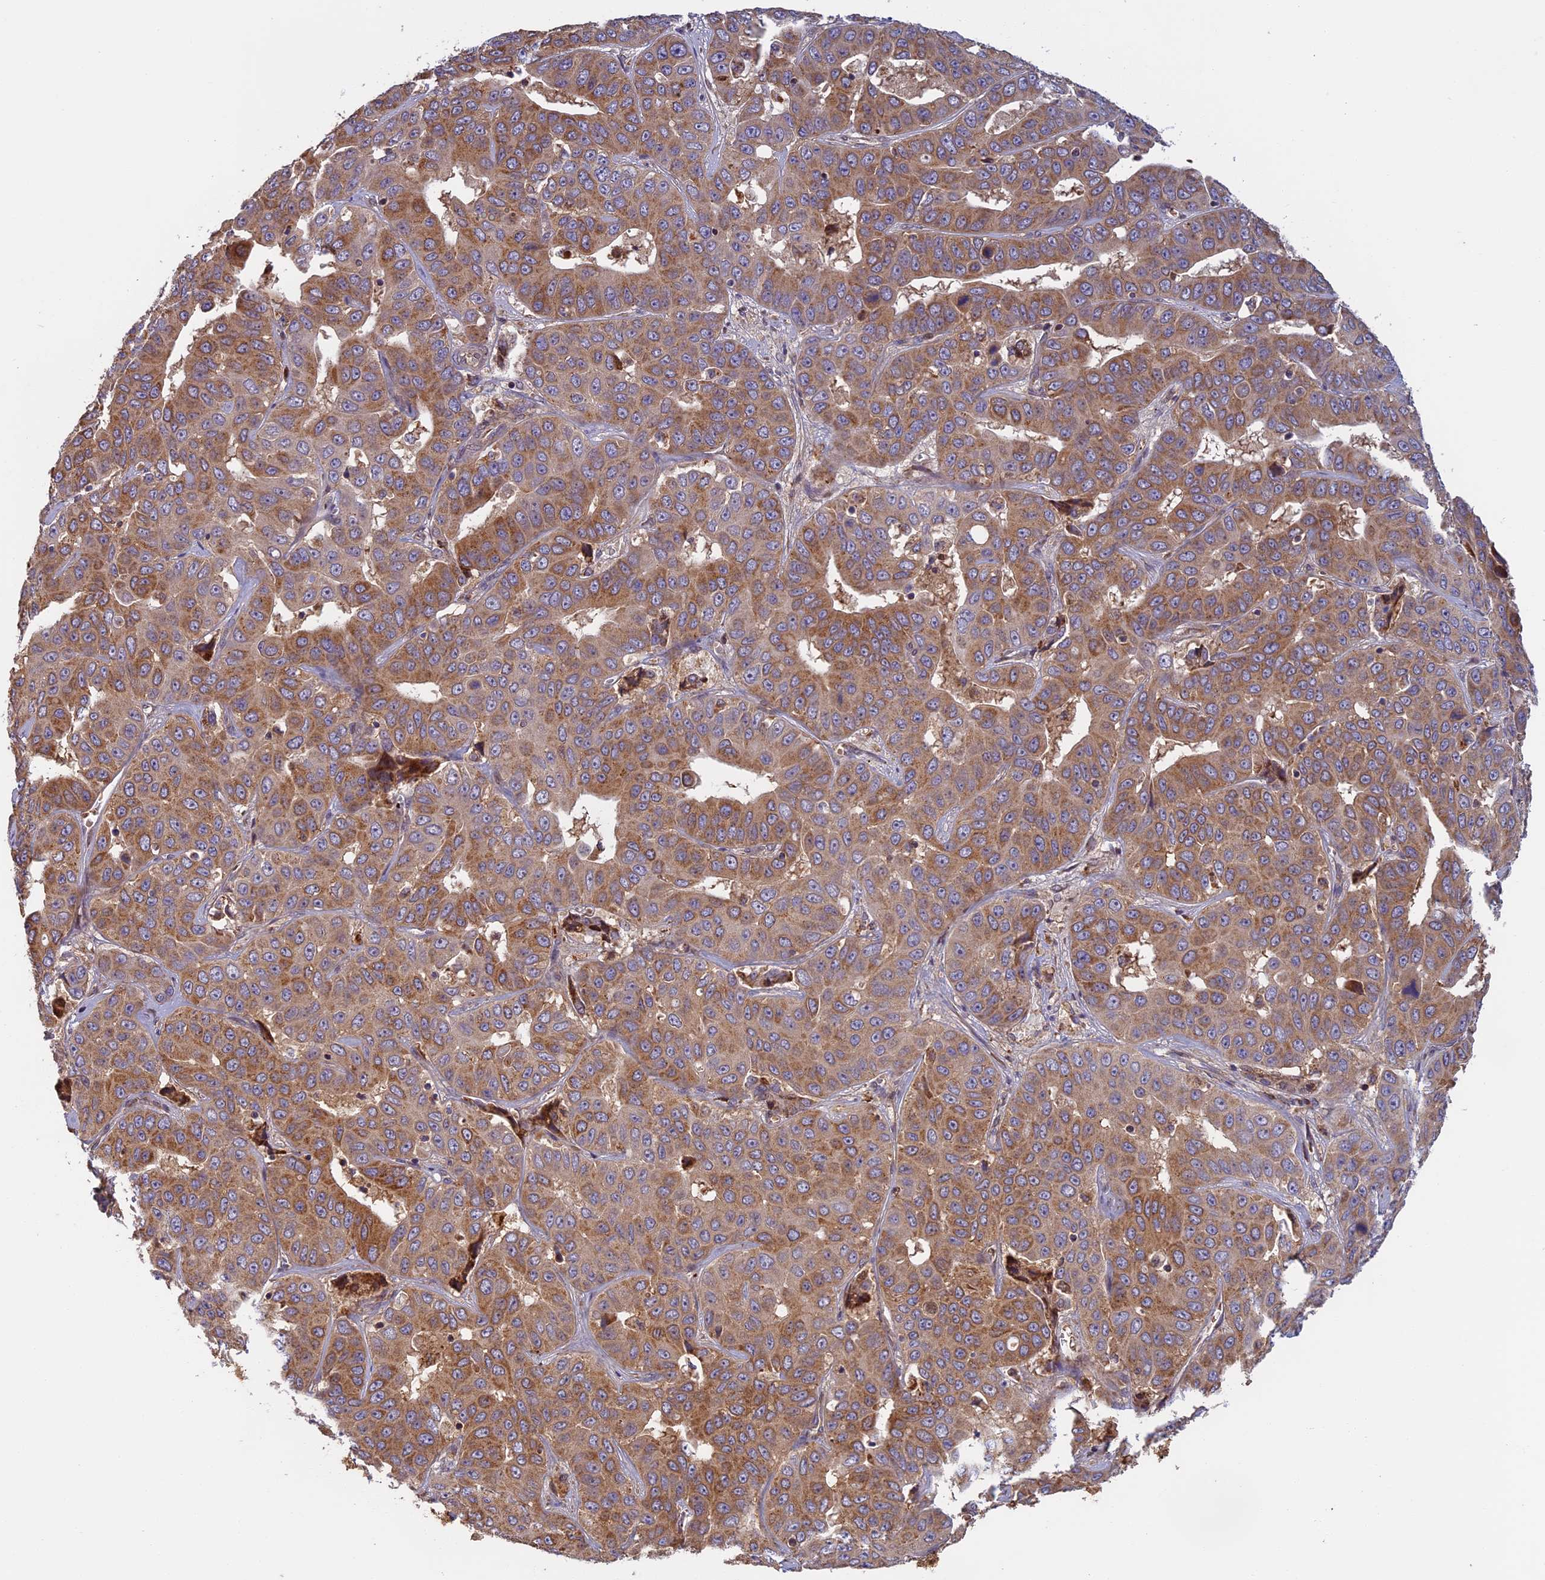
{"staining": {"intensity": "moderate", "quantity": ">75%", "location": "cytoplasmic/membranous"}, "tissue": "liver cancer", "cell_type": "Tumor cells", "image_type": "cancer", "snomed": [{"axis": "morphology", "description": "Cholangiocarcinoma"}, {"axis": "topography", "description": "Liver"}], "caption": "Immunohistochemistry (DAB (3,3'-diaminobenzidine)) staining of liver cancer demonstrates moderate cytoplasmic/membranous protein expression in about >75% of tumor cells.", "gene": "EDAR", "patient": {"sex": "female", "age": 52}}